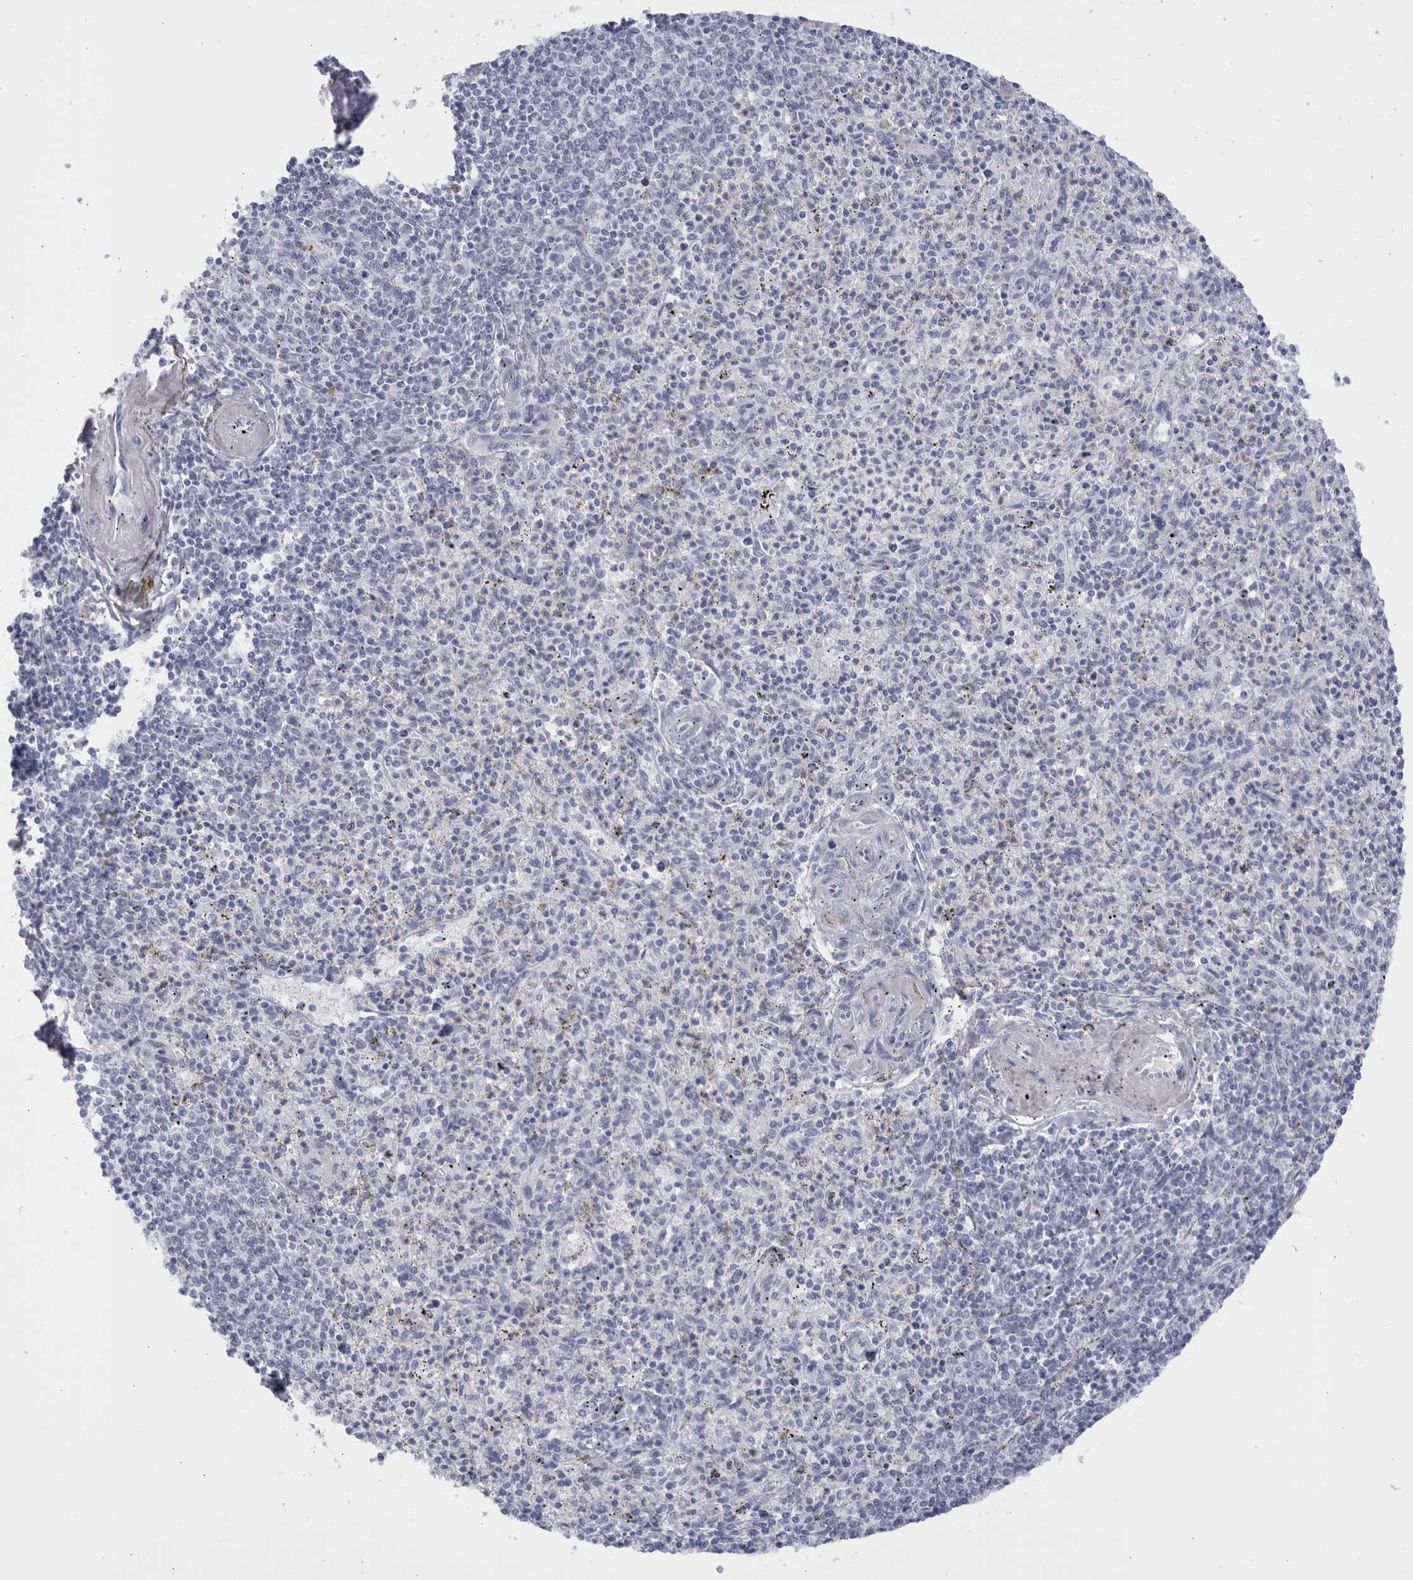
{"staining": {"intensity": "negative", "quantity": "none", "location": "none"}, "tissue": "spleen", "cell_type": "Cells in red pulp", "image_type": "normal", "snomed": [{"axis": "morphology", "description": "Normal tissue, NOS"}, {"axis": "topography", "description": "Spleen"}], "caption": "DAB (3,3'-diaminobenzidine) immunohistochemical staining of normal spleen shows no significant positivity in cells in red pulp.", "gene": "CCDC181", "patient": {"sex": "male", "age": 72}}